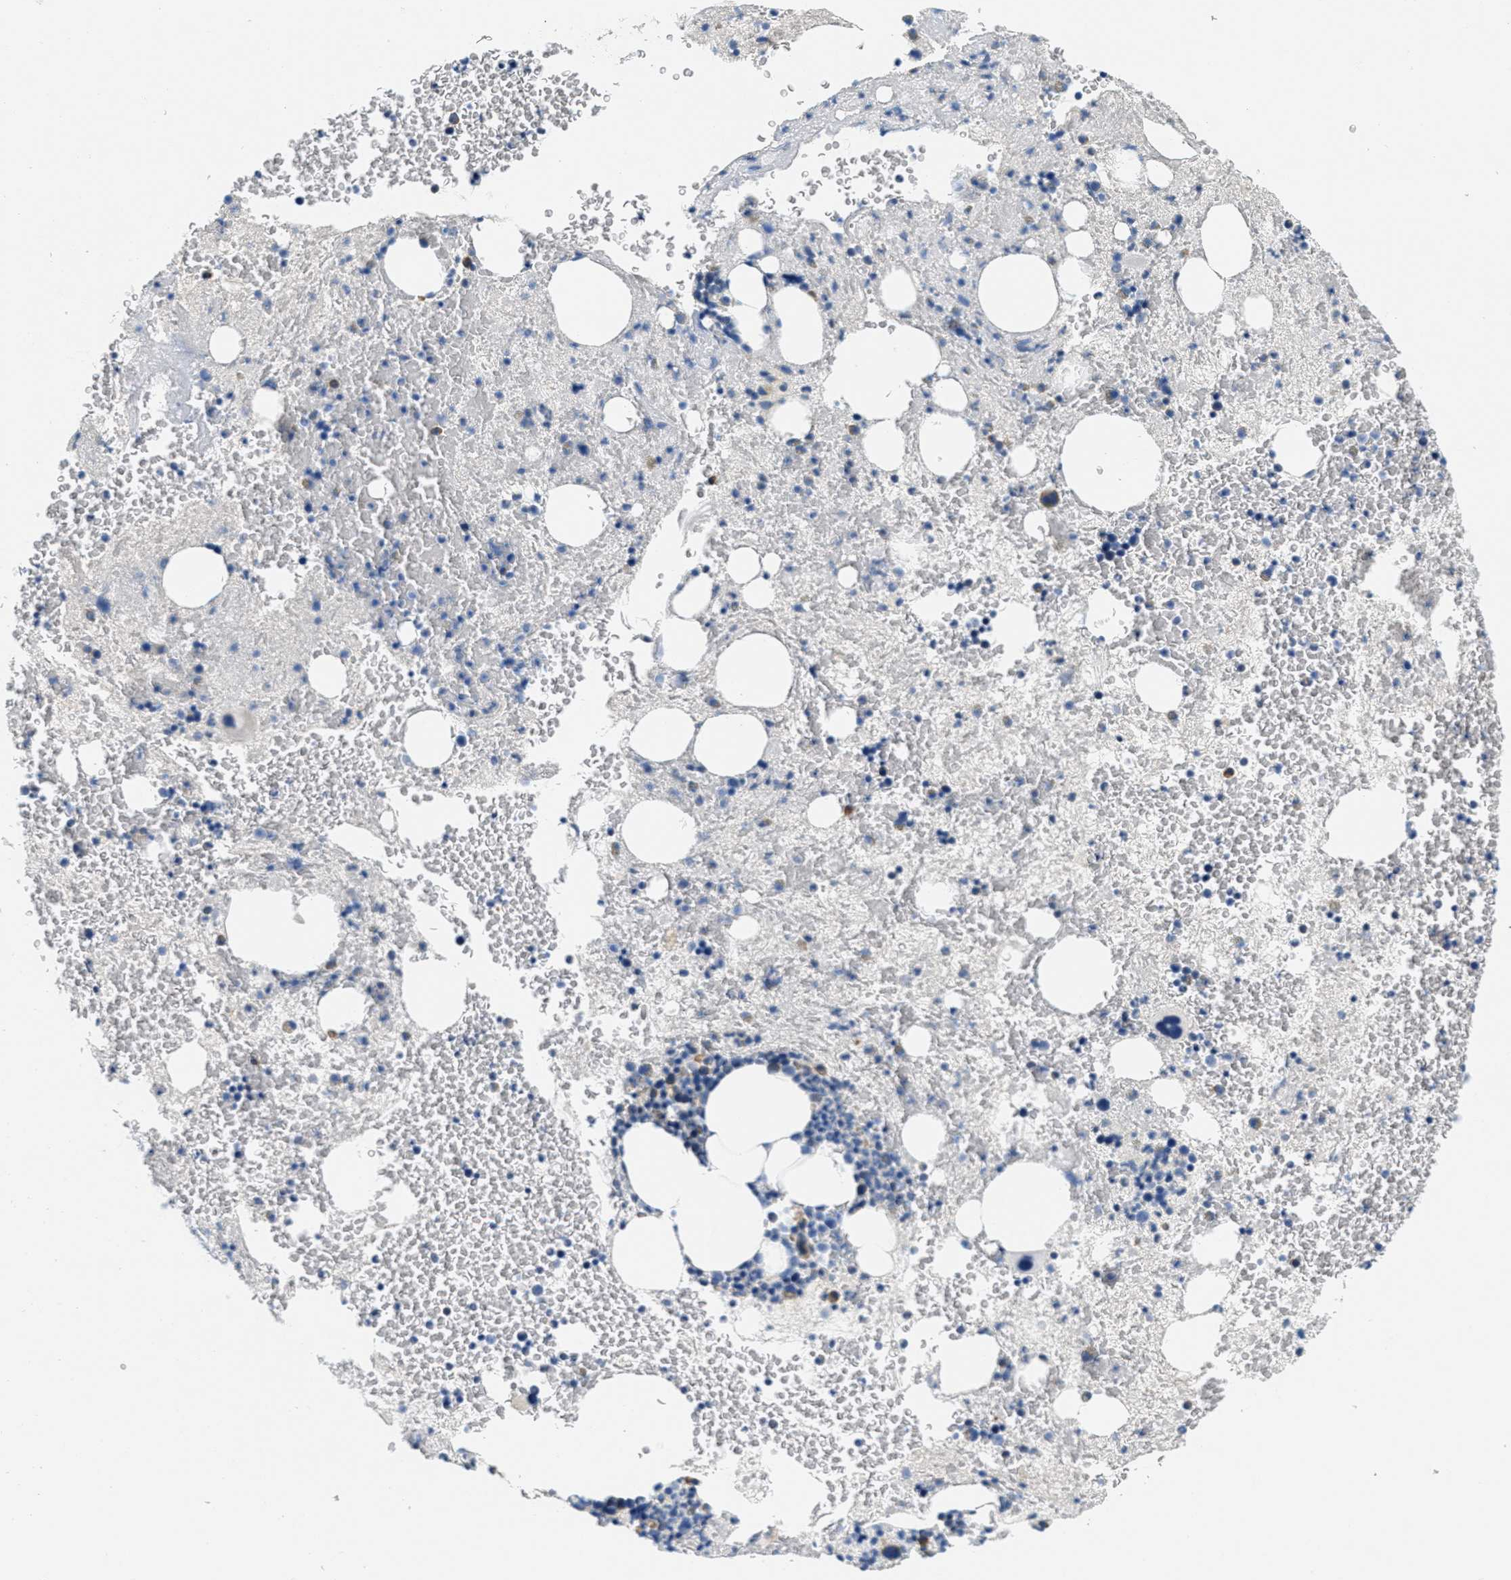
{"staining": {"intensity": "weak", "quantity": "<25%", "location": "cytoplasmic/membranous"}, "tissue": "bone marrow", "cell_type": "Hematopoietic cells", "image_type": "normal", "snomed": [{"axis": "morphology", "description": "Normal tissue, NOS"}, {"axis": "morphology", "description": "Inflammation, NOS"}, {"axis": "topography", "description": "Bone marrow"}], "caption": "Immunohistochemistry photomicrograph of unremarkable bone marrow stained for a protein (brown), which shows no expression in hematopoietic cells. (DAB (3,3'-diaminobenzidine) IHC, high magnification).", "gene": "CA4", "patient": {"sex": "male", "age": 63}}